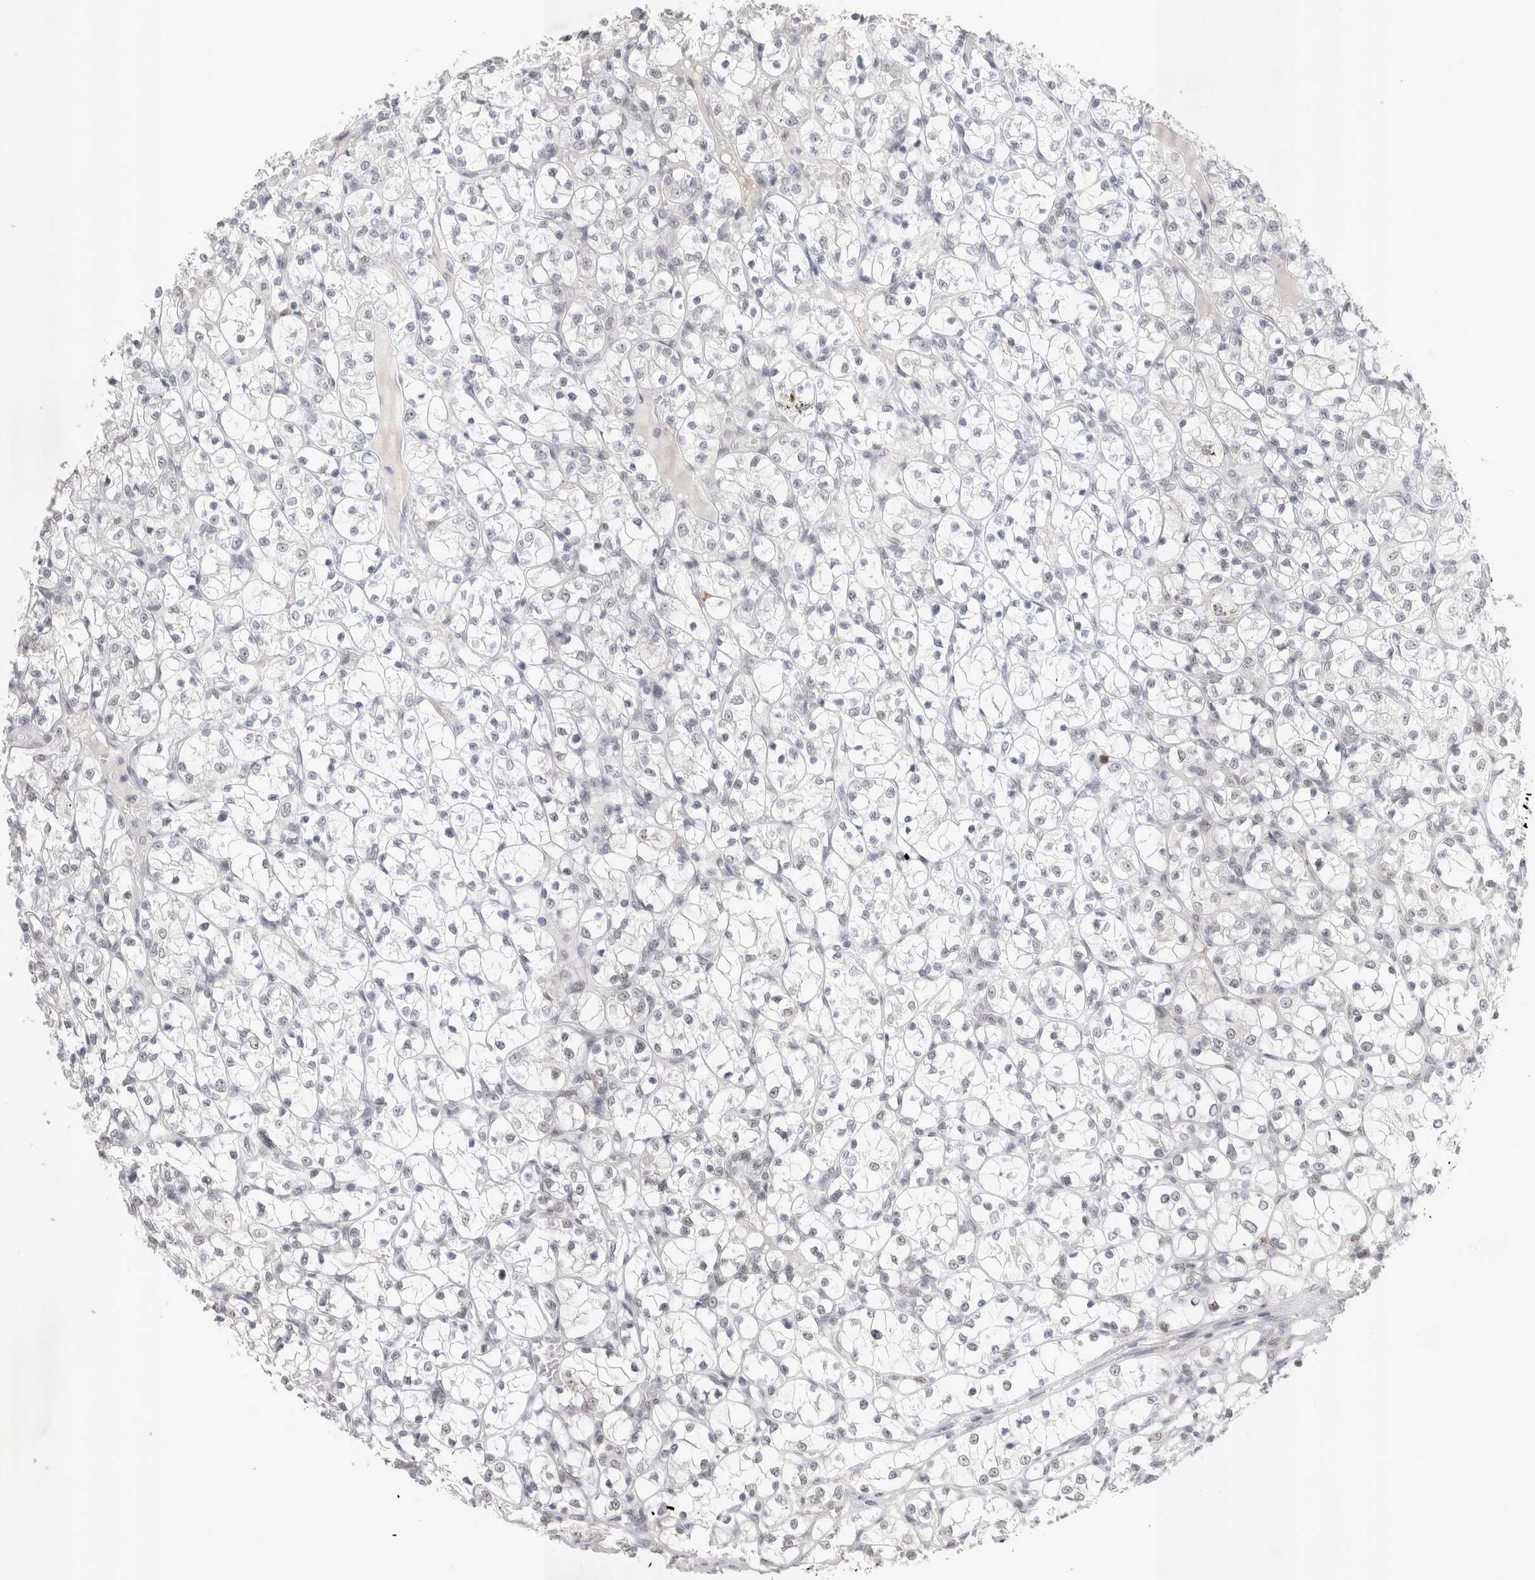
{"staining": {"intensity": "weak", "quantity": "<25%", "location": "nuclear"}, "tissue": "renal cancer", "cell_type": "Tumor cells", "image_type": "cancer", "snomed": [{"axis": "morphology", "description": "Adenocarcinoma, NOS"}, {"axis": "topography", "description": "Kidney"}], "caption": "Renal adenocarcinoma stained for a protein using immunohistochemistry (IHC) reveals no expression tumor cells.", "gene": "RECQL4", "patient": {"sex": "female", "age": 69}}